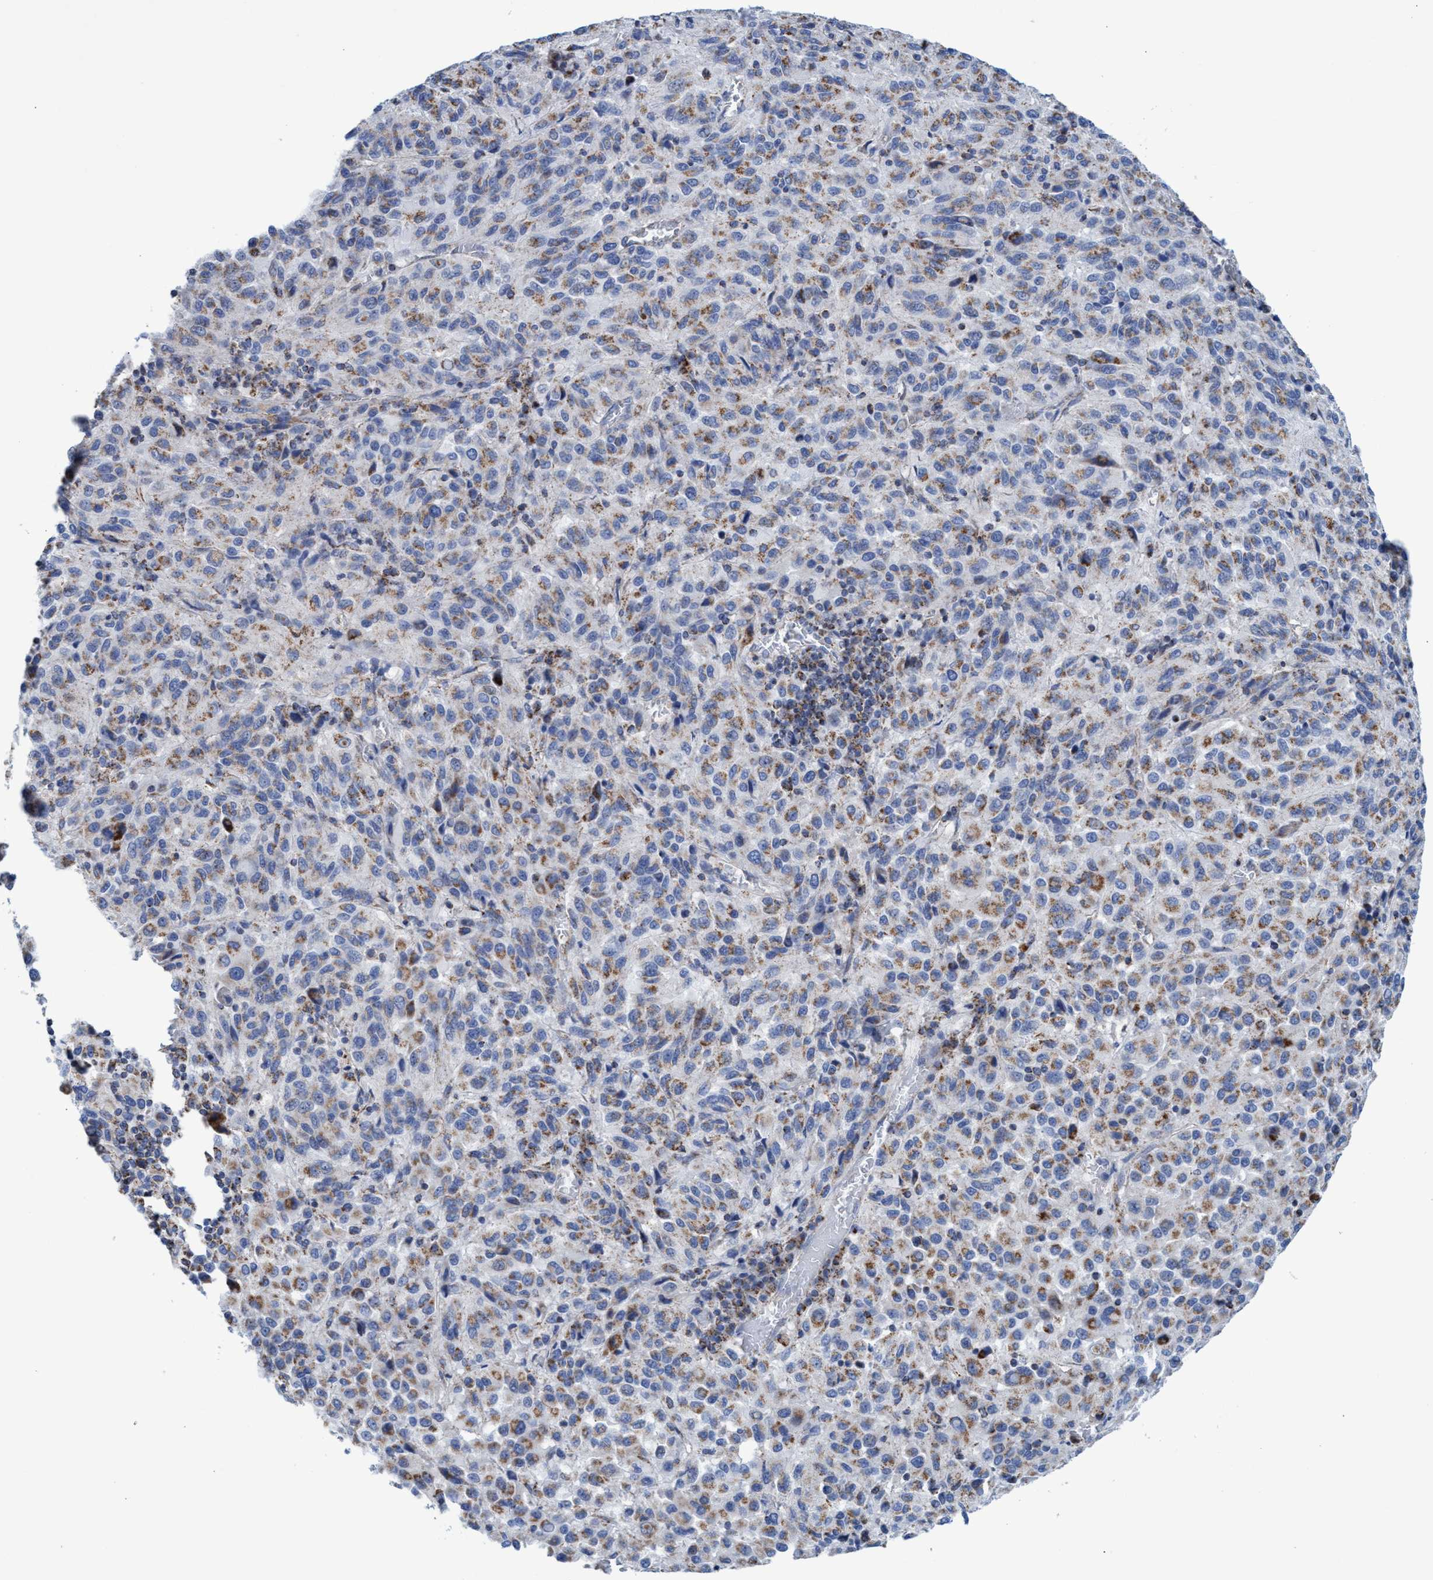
{"staining": {"intensity": "moderate", "quantity": "25%-75%", "location": "cytoplasmic/membranous"}, "tissue": "melanoma", "cell_type": "Tumor cells", "image_type": "cancer", "snomed": [{"axis": "morphology", "description": "Malignant melanoma, Metastatic site"}, {"axis": "topography", "description": "Lung"}], "caption": "A micrograph showing moderate cytoplasmic/membranous staining in approximately 25%-75% of tumor cells in malignant melanoma (metastatic site), as visualized by brown immunohistochemical staining.", "gene": "ZNF750", "patient": {"sex": "male", "age": 64}}